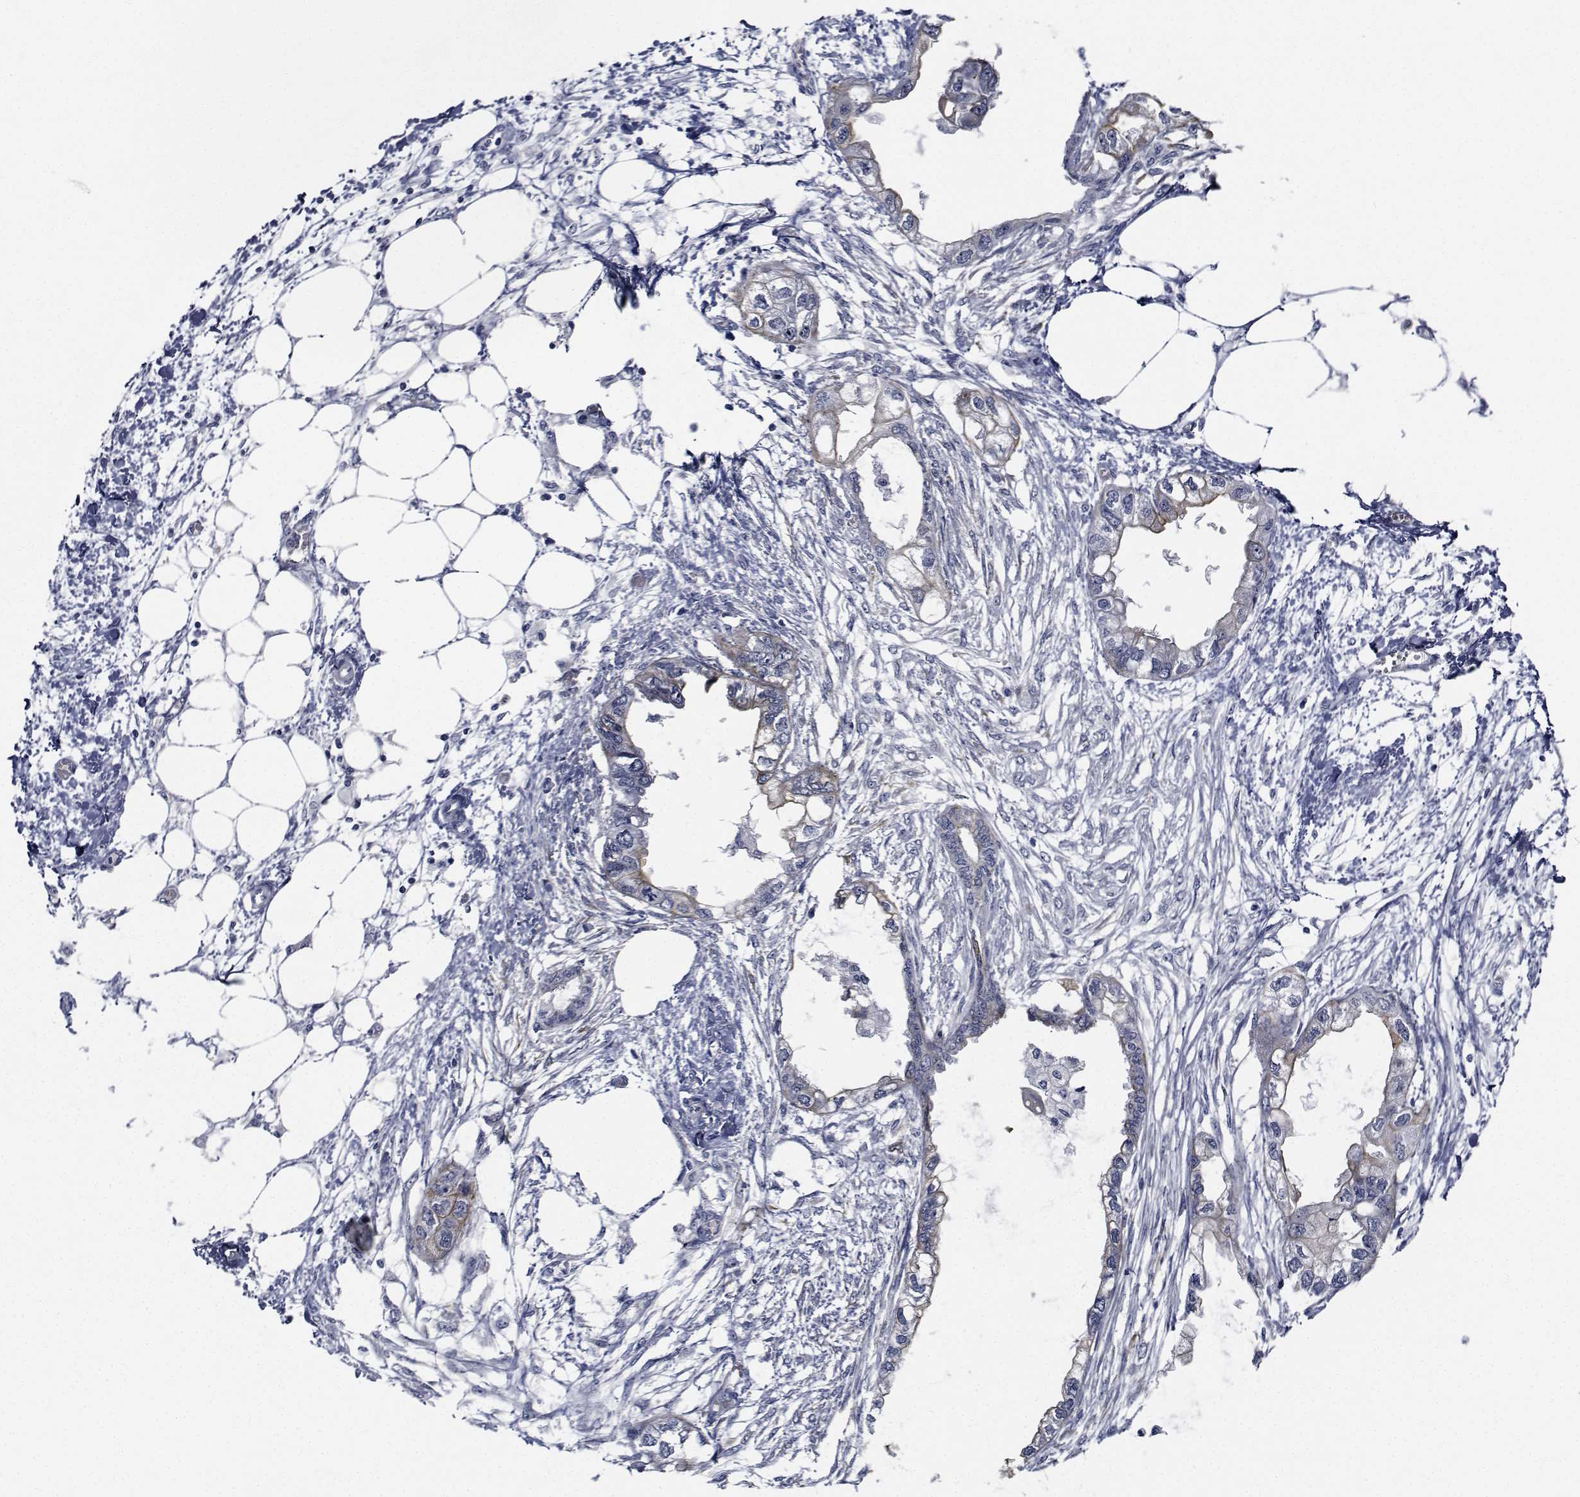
{"staining": {"intensity": "weak", "quantity": "<25%", "location": "cytoplasmic/membranous"}, "tissue": "endometrial cancer", "cell_type": "Tumor cells", "image_type": "cancer", "snomed": [{"axis": "morphology", "description": "Adenocarcinoma, NOS"}, {"axis": "morphology", "description": "Adenocarcinoma, metastatic, NOS"}, {"axis": "topography", "description": "Adipose tissue"}, {"axis": "topography", "description": "Endometrium"}], "caption": "Immunohistochemical staining of endometrial cancer (adenocarcinoma) demonstrates no significant expression in tumor cells.", "gene": "NVL", "patient": {"sex": "female", "age": 67}}